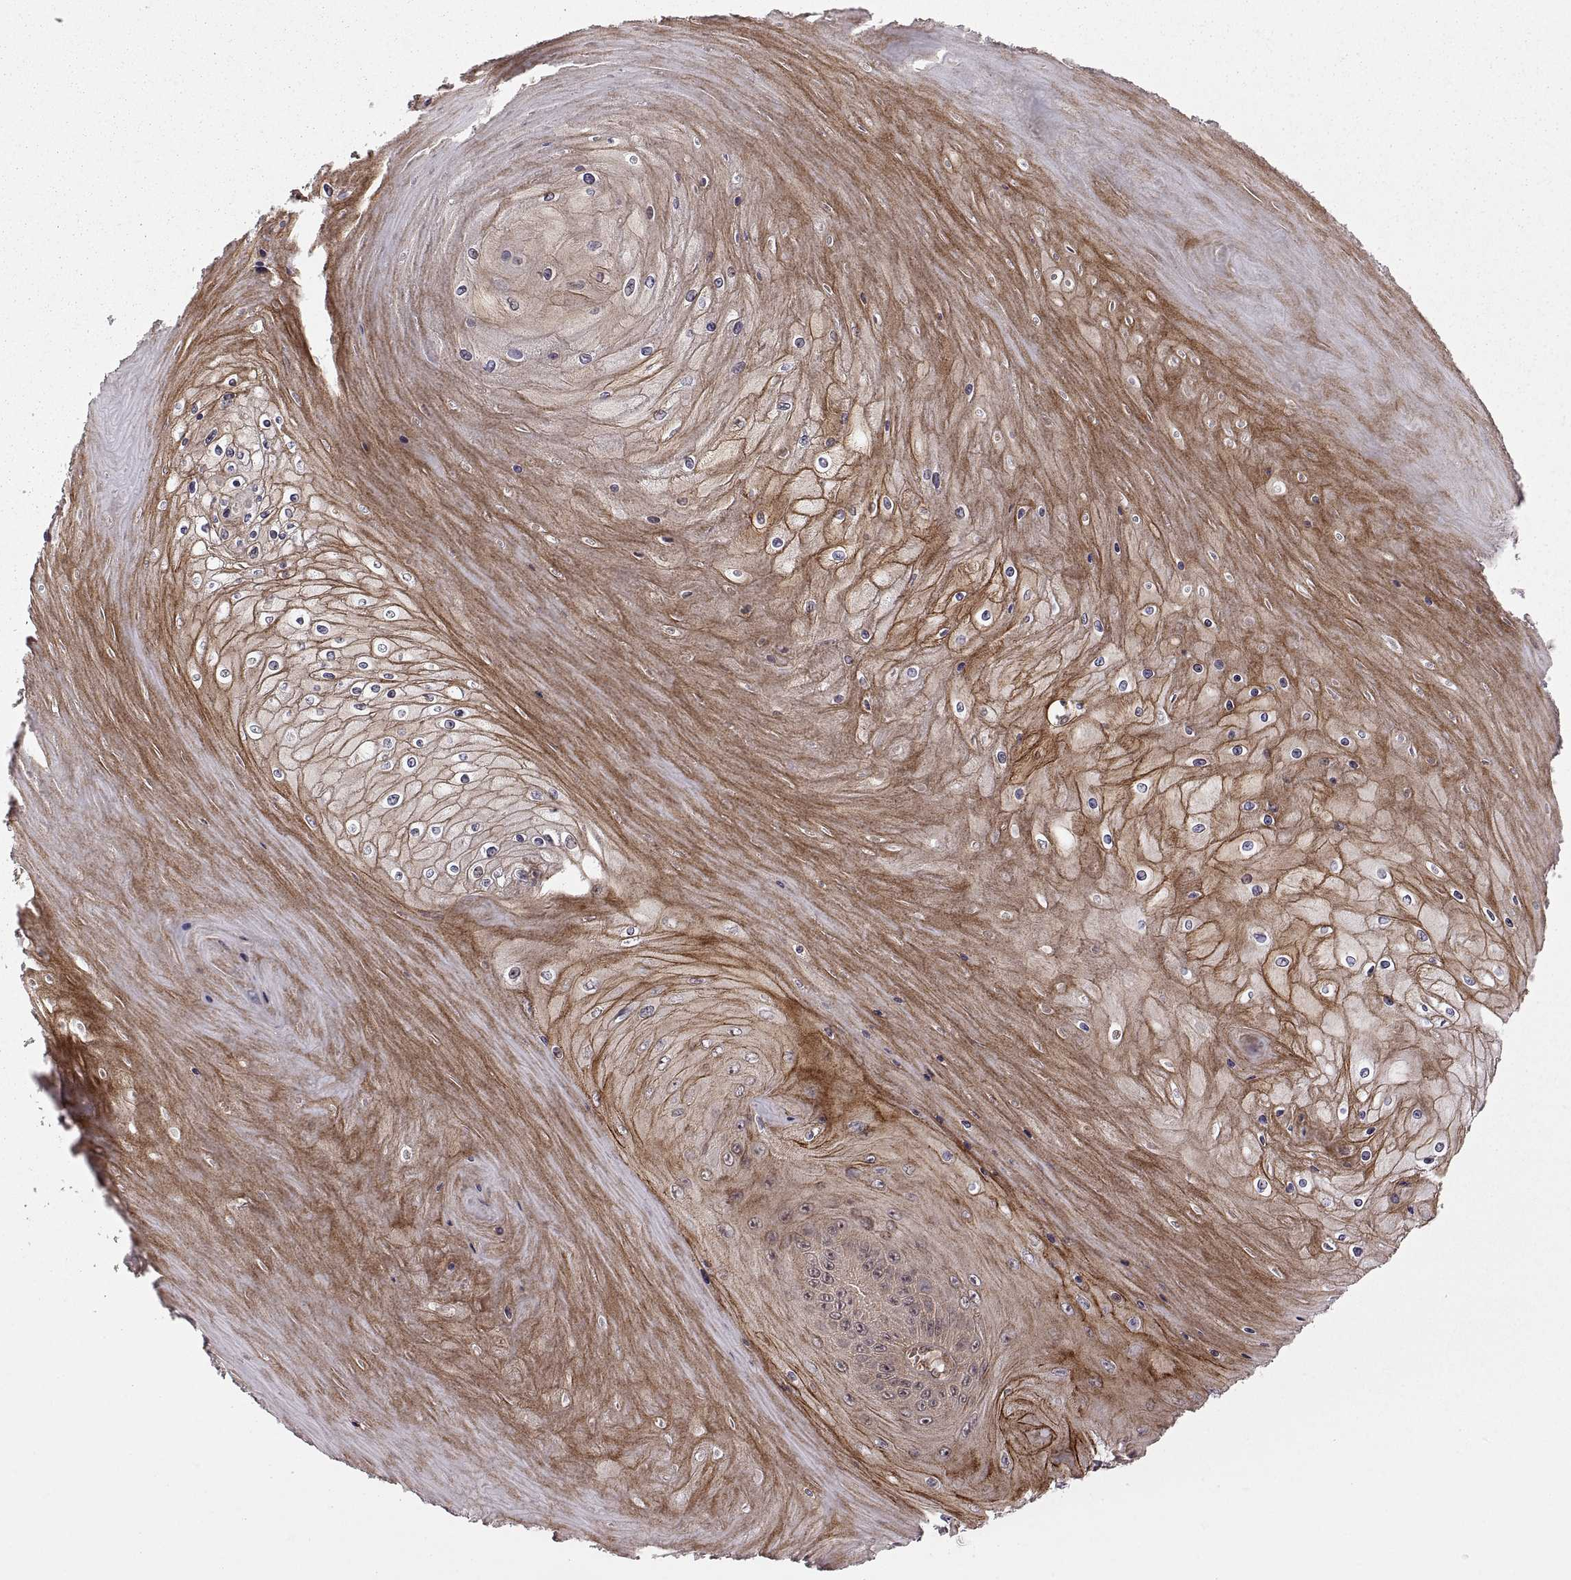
{"staining": {"intensity": "strong", "quantity": ">75%", "location": "cytoplasmic/membranous"}, "tissue": "skin cancer", "cell_type": "Tumor cells", "image_type": "cancer", "snomed": [{"axis": "morphology", "description": "Squamous cell carcinoma, NOS"}, {"axis": "topography", "description": "Skin"}], "caption": "Protein staining of squamous cell carcinoma (skin) tissue reveals strong cytoplasmic/membranous positivity in approximately >75% of tumor cells.", "gene": "DEDD", "patient": {"sex": "male", "age": 62}}